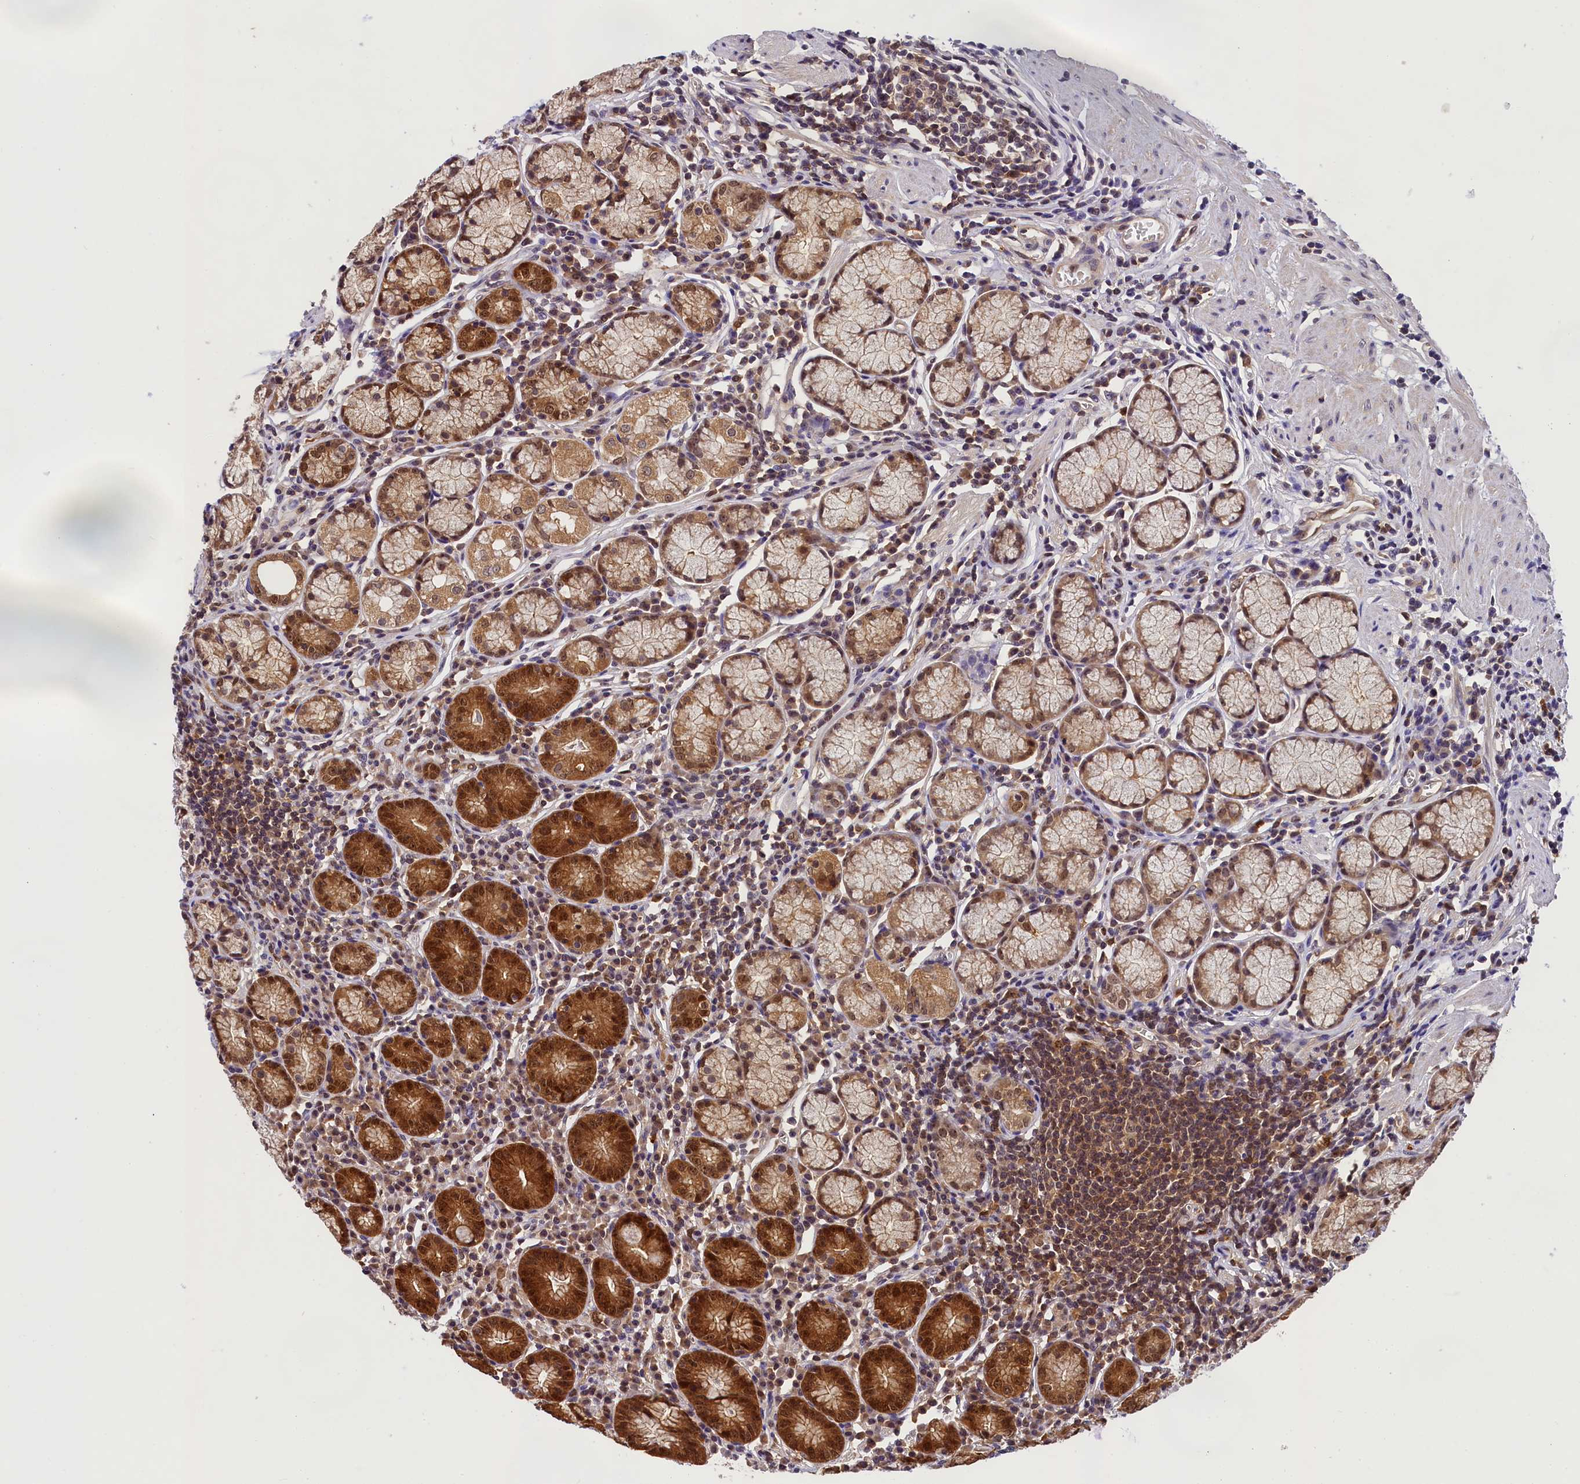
{"staining": {"intensity": "strong", "quantity": ">75%", "location": "cytoplasmic/membranous,nuclear"}, "tissue": "stomach", "cell_type": "Glandular cells", "image_type": "normal", "snomed": [{"axis": "morphology", "description": "Normal tissue, NOS"}, {"axis": "topography", "description": "Stomach"}], "caption": "A high amount of strong cytoplasmic/membranous,nuclear positivity is present in about >75% of glandular cells in unremarkable stomach. The staining was performed using DAB, with brown indicating positive protein expression. Nuclei are stained blue with hematoxylin.", "gene": "EIF6", "patient": {"sex": "male", "age": 55}}